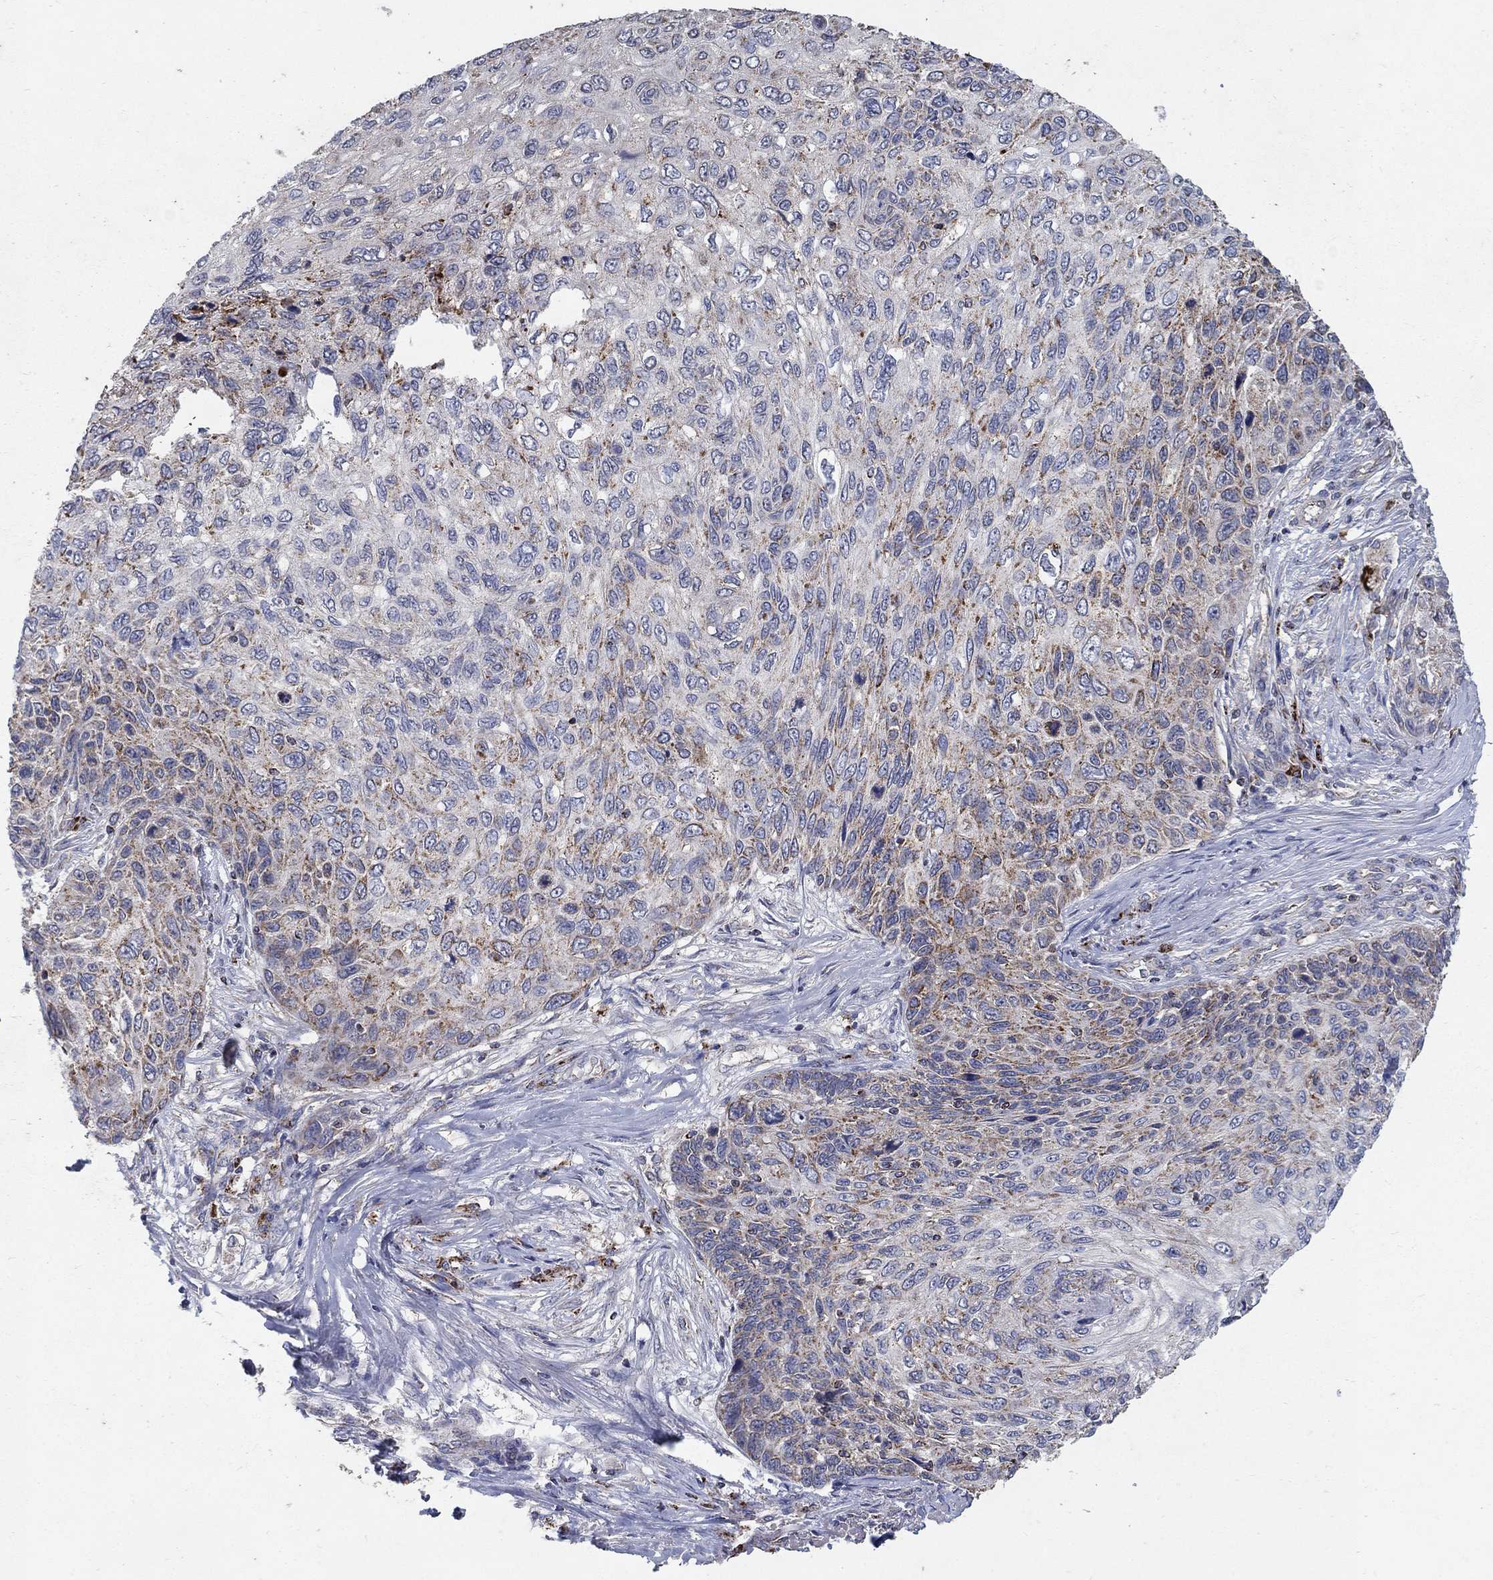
{"staining": {"intensity": "moderate", "quantity": "<25%", "location": "cytoplasmic/membranous"}, "tissue": "skin cancer", "cell_type": "Tumor cells", "image_type": "cancer", "snomed": [{"axis": "morphology", "description": "Squamous cell carcinoma, NOS"}, {"axis": "topography", "description": "Skin"}], "caption": "Immunohistochemistry (IHC) of skin squamous cell carcinoma displays low levels of moderate cytoplasmic/membranous expression in approximately <25% of tumor cells.", "gene": "GPSM1", "patient": {"sex": "male", "age": 92}}